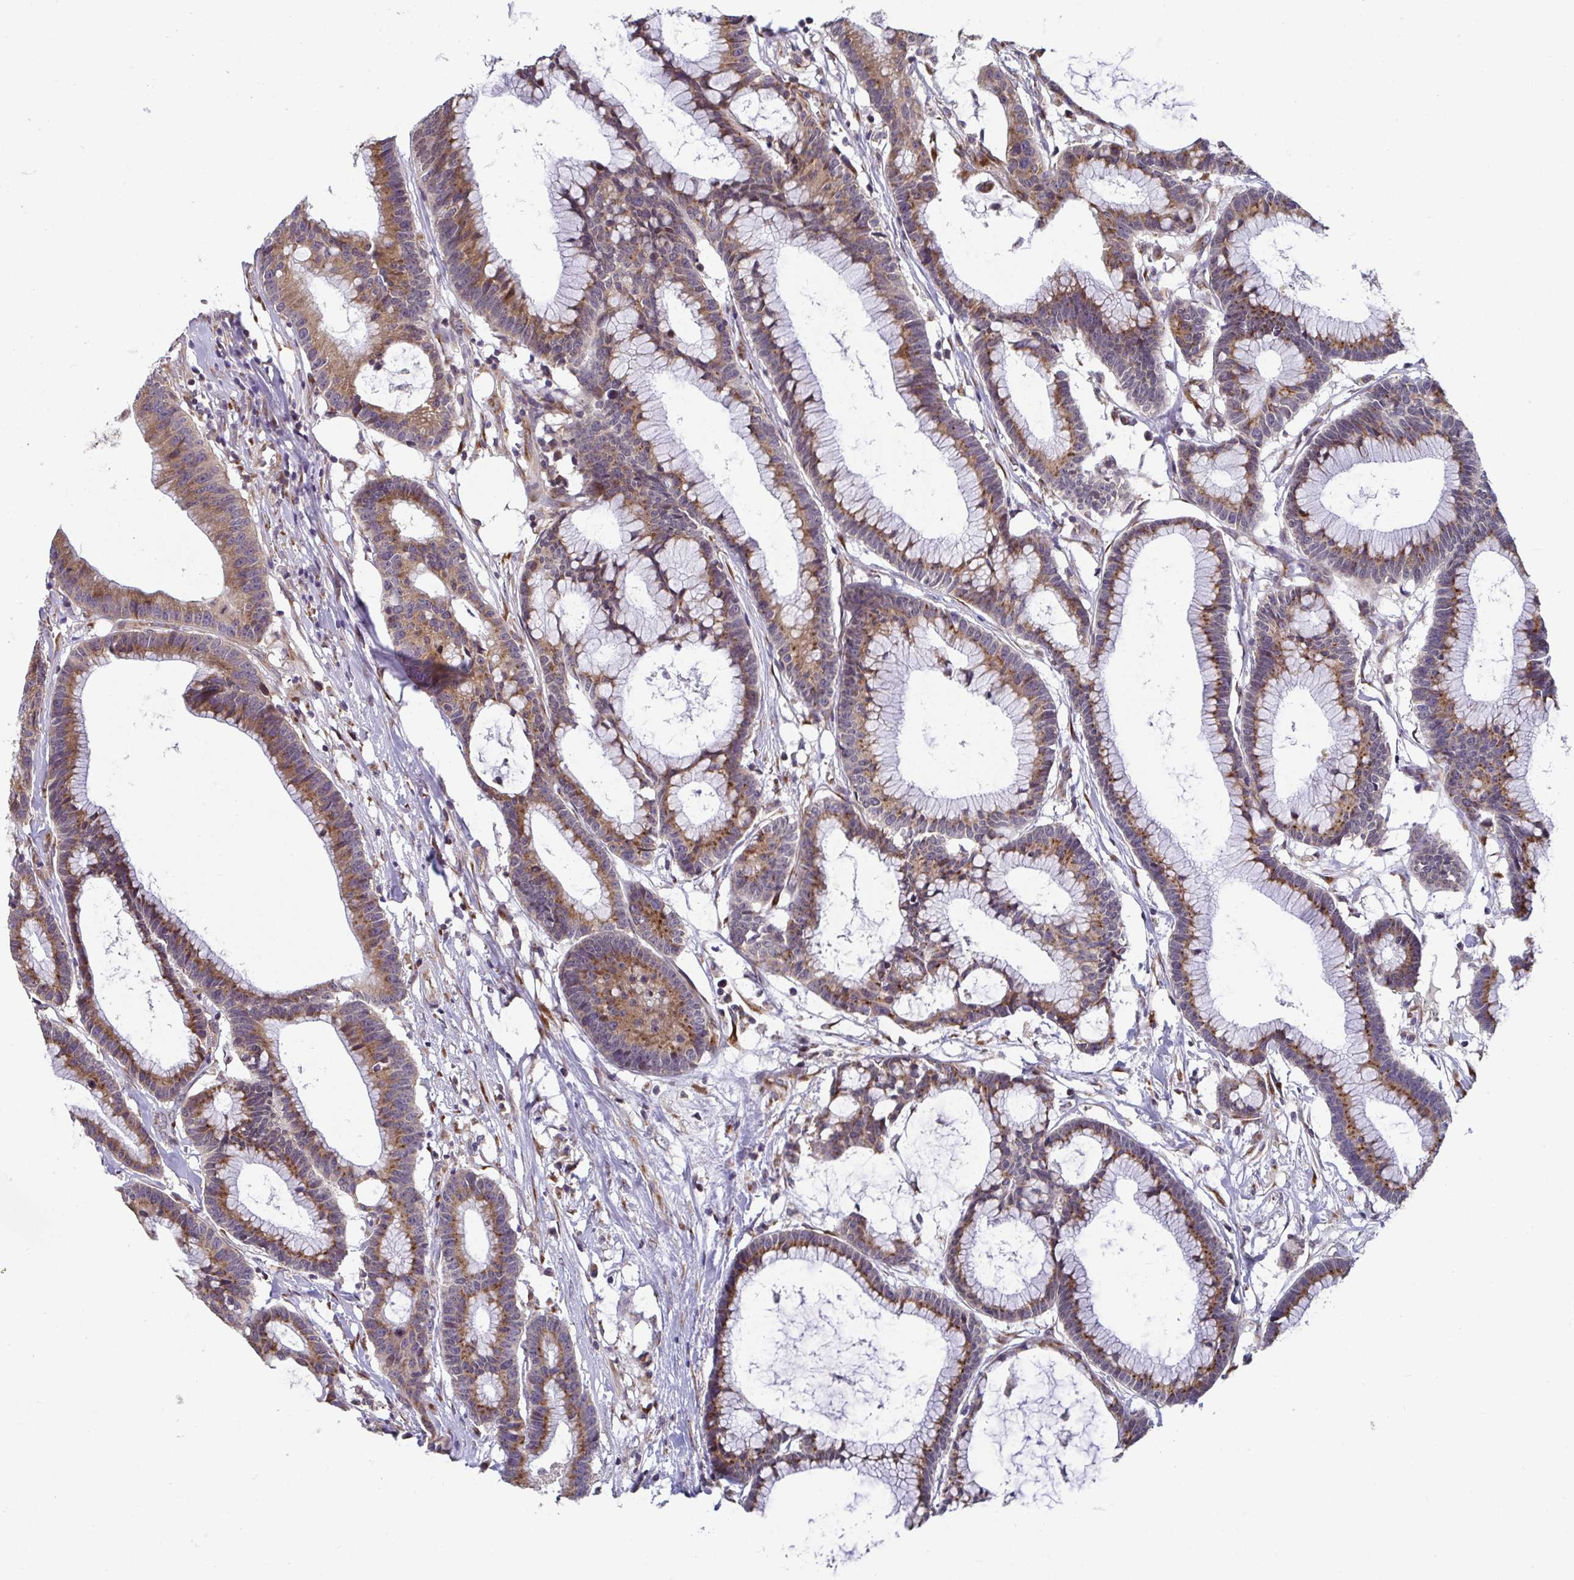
{"staining": {"intensity": "moderate", "quantity": ">75%", "location": "cytoplasmic/membranous"}, "tissue": "colorectal cancer", "cell_type": "Tumor cells", "image_type": "cancer", "snomed": [{"axis": "morphology", "description": "Adenocarcinoma, NOS"}, {"axis": "topography", "description": "Colon"}], "caption": "Moderate cytoplasmic/membranous positivity is appreciated in approximately >75% of tumor cells in colorectal adenocarcinoma.", "gene": "ATP5MJ", "patient": {"sex": "female", "age": 78}}